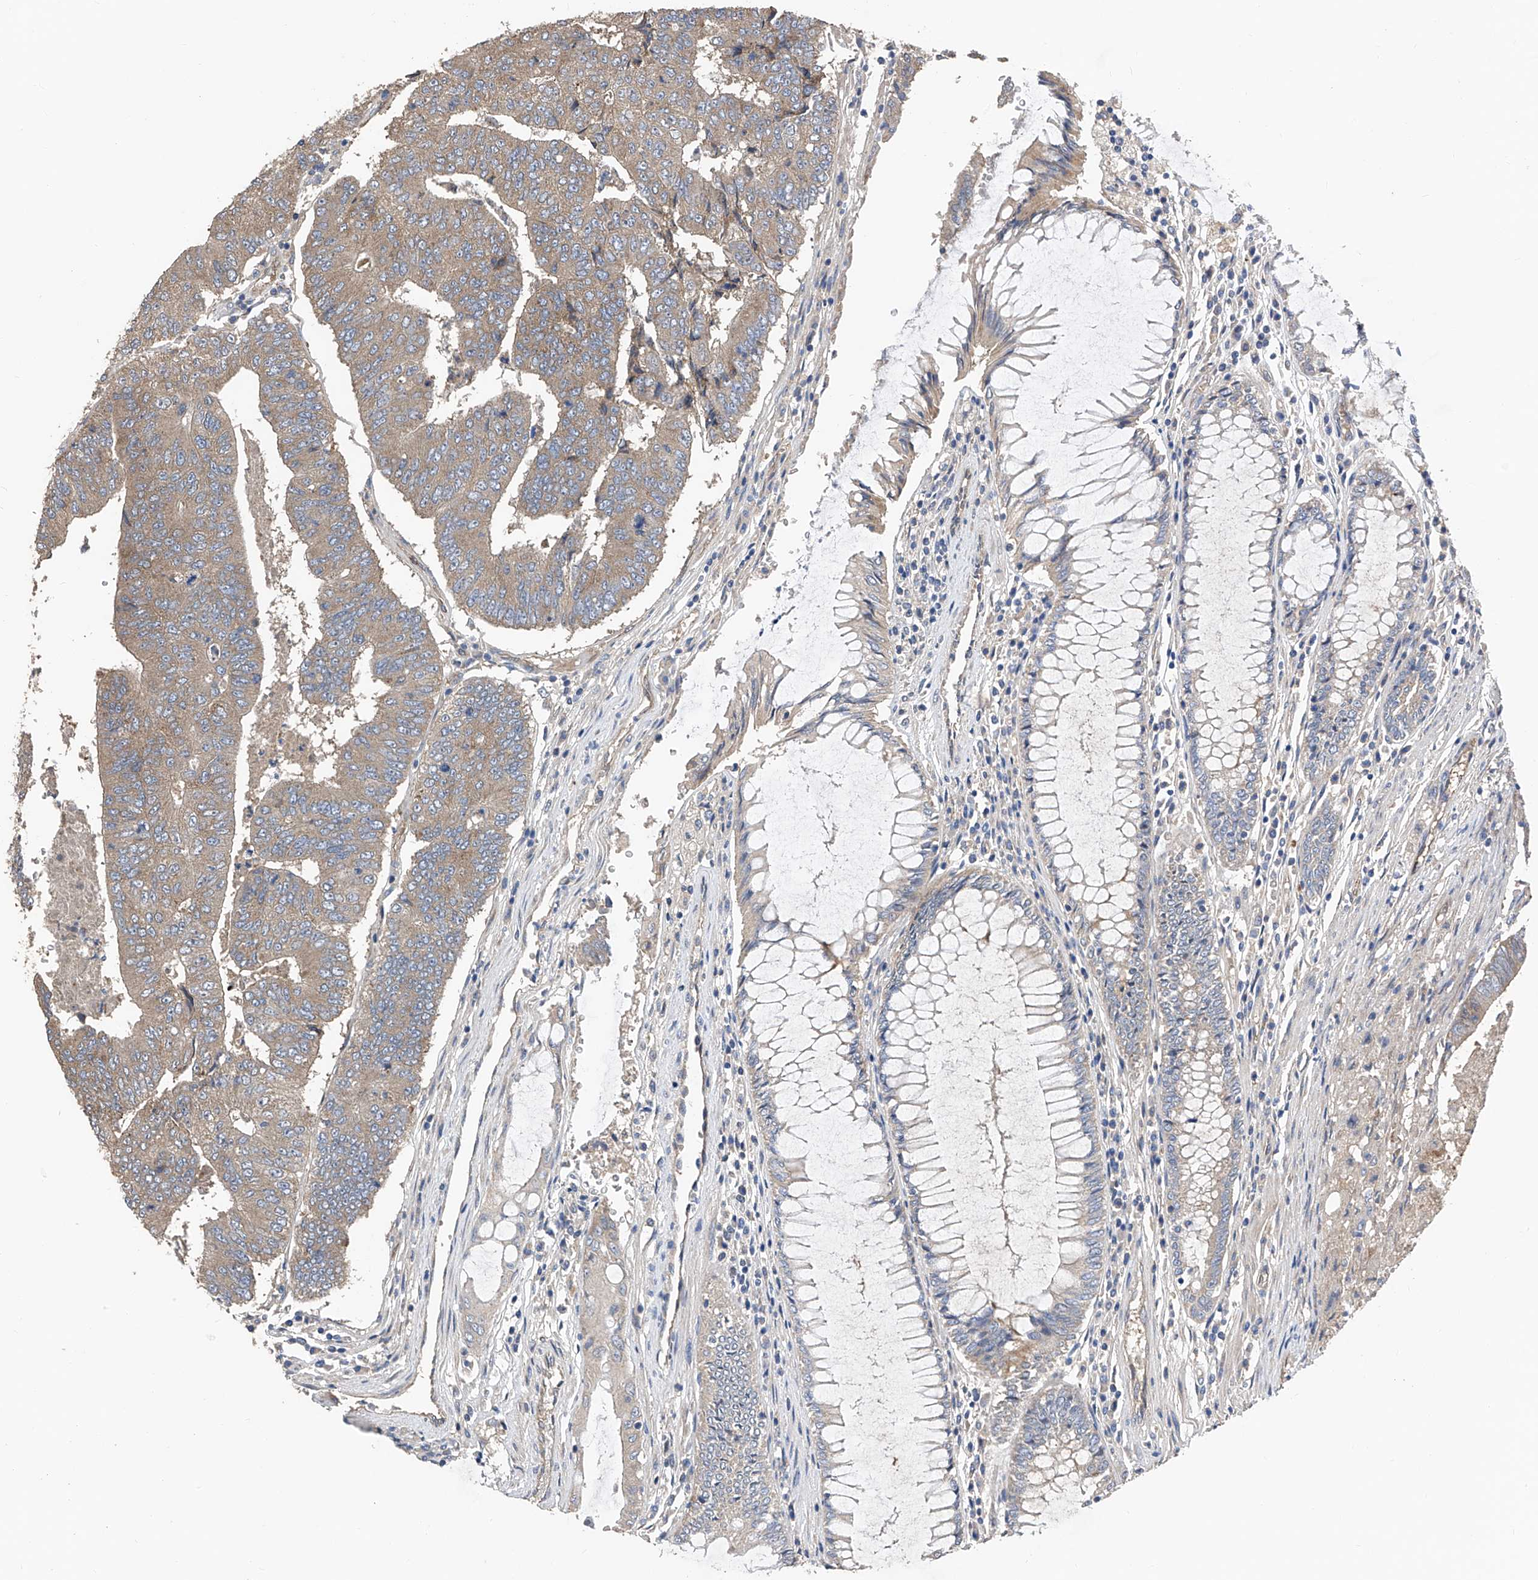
{"staining": {"intensity": "moderate", "quantity": ">75%", "location": "cytoplasmic/membranous"}, "tissue": "colorectal cancer", "cell_type": "Tumor cells", "image_type": "cancer", "snomed": [{"axis": "morphology", "description": "Adenocarcinoma, NOS"}, {"axis": "topography", "description": "Colon"}], "caption": "This is a photomicrograph of immunohistochemistry staining of colorectal adenocarcinoma, which shows moderate expression in the cytoplasmic/membranous of tumor cells.", "gene": "PTK2", "patient": {"sex": "female", "age": 67}}